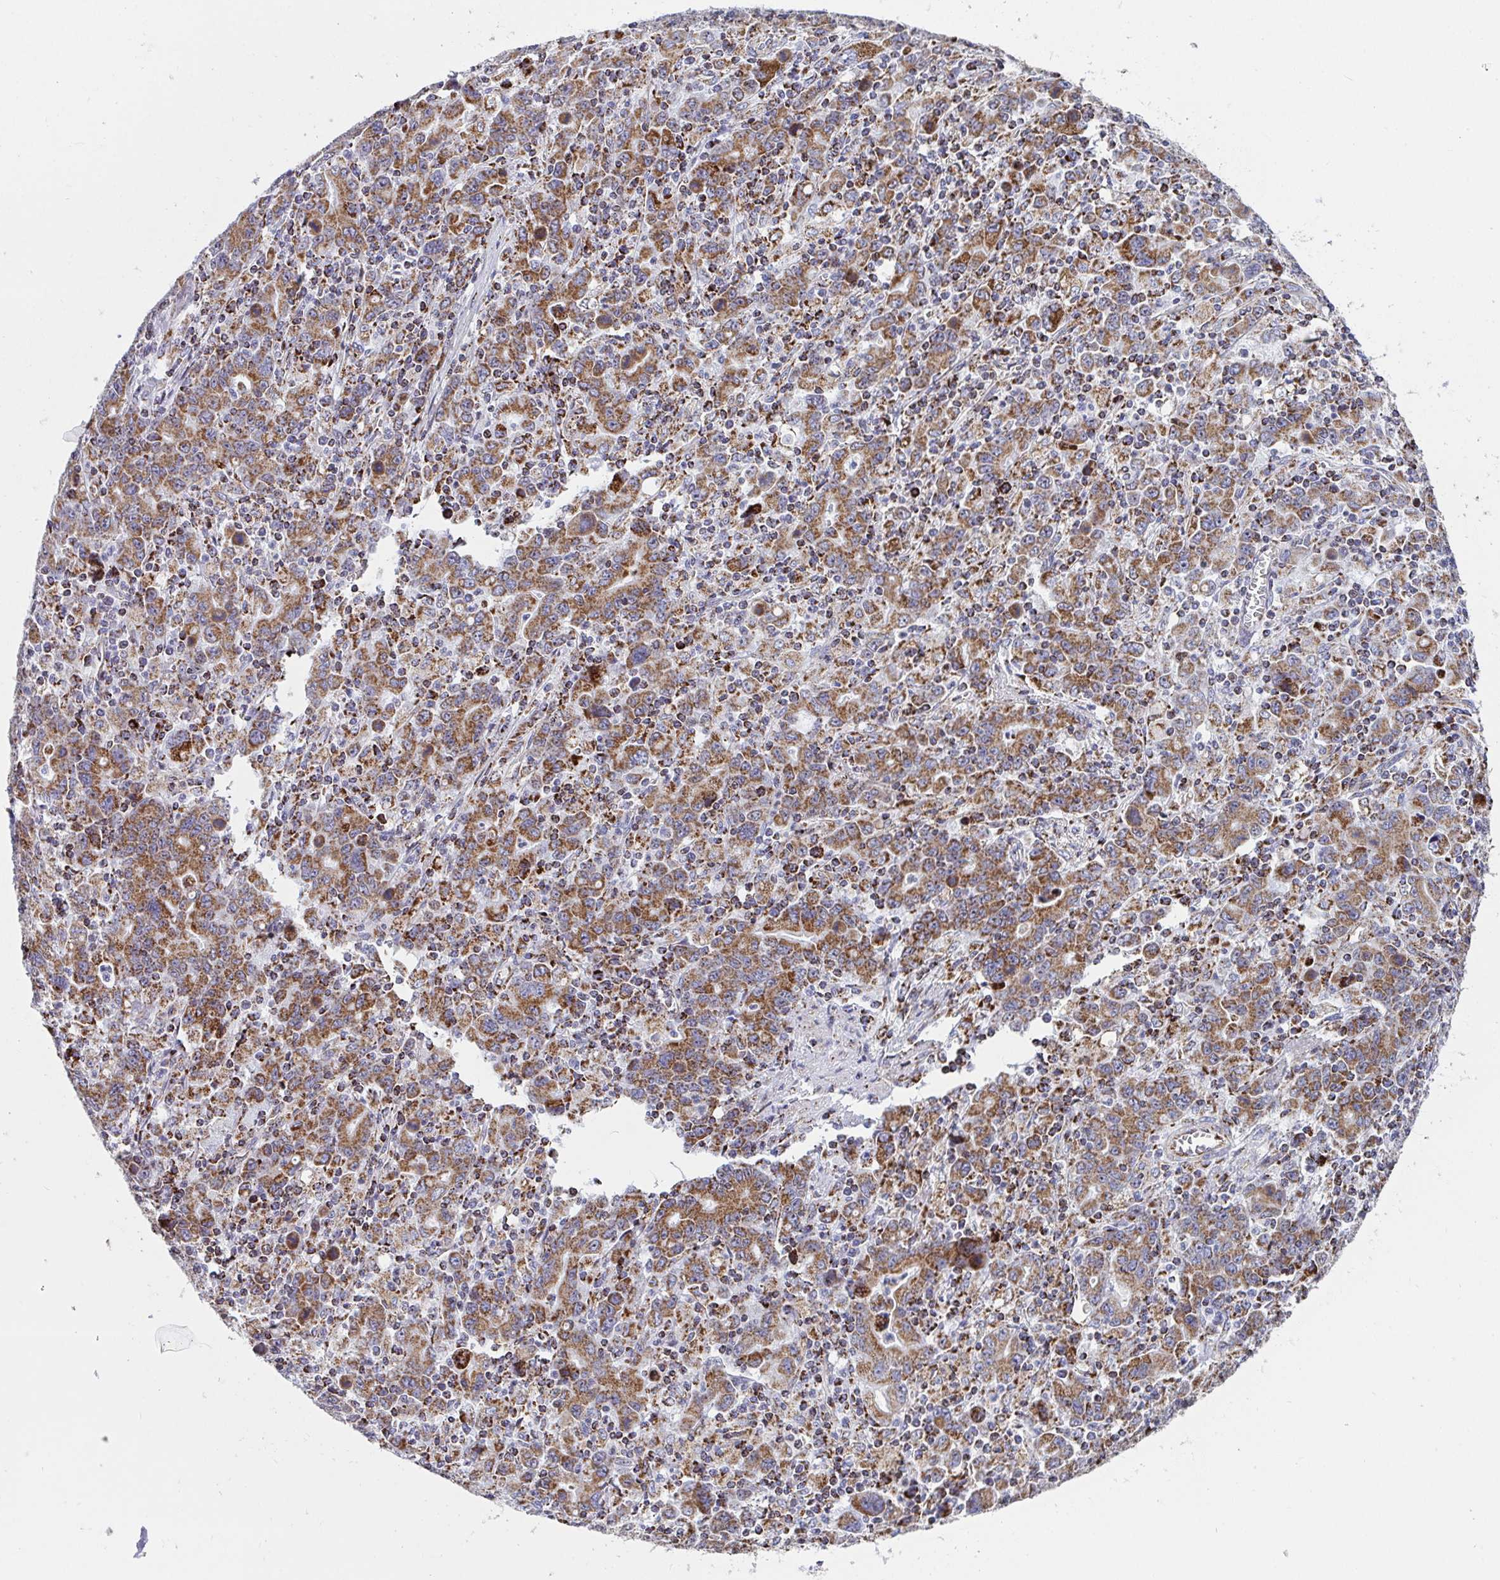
{"staining": {"intensity": "moderate", "quantity": ">75%", "location": "cytoplasmic/membranous"}, "tissue": "stomach cancer", "cell_type": "Tumor cells", "image_type": "cancer", "snomed": [{"axis": "morphology", "description": "Adenocarcinoma, NOS"}, {"axis": "topography", "description": "Stomach, upper"}], "caption": "IHC of stomach cancer shows medium levels of moderate cytoplasmic/membranous expression in about >75% of tumor cells. The staining is performed using DAB brown chromogen to label protein expression. The nuclei are counter-stained blue using hematoxylin.", "gene": "ATP5MJ", "patient": {"sex": "male", "age": 69}}